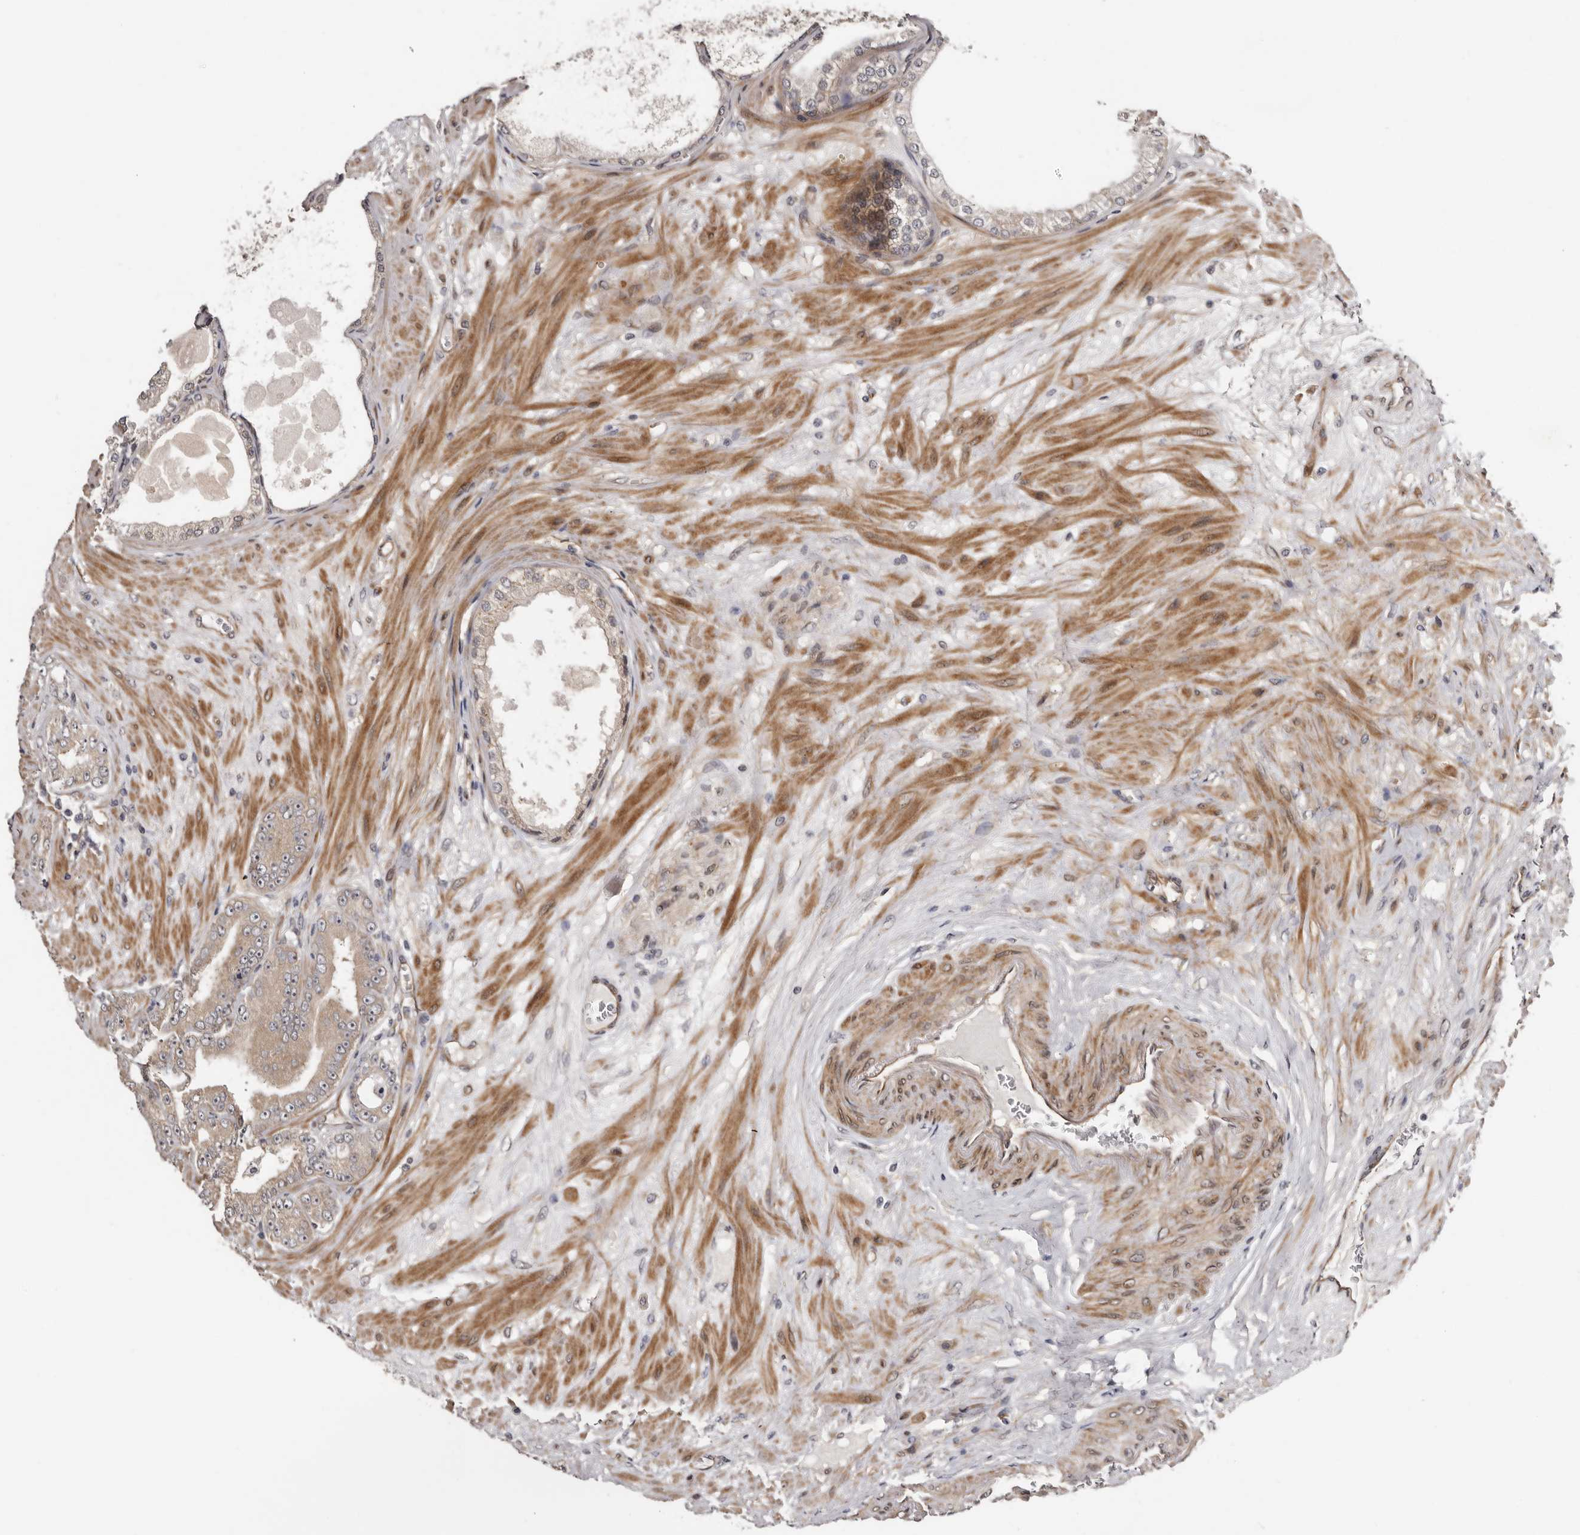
{"staining": {"intensity": "weak", "quantity": "25%-75%", "location": "cytoplasmic/membranous"}, "tissue": "prostate cancer", "cell_type": "Tumor cells", "image_type": "cancer", "snomed": [{"axis": "morphology", "description": "Adenocarcinoma, Low grade"}, {"axis": "topography", "description": "Prostate"}], "caption": "The immunohistochemical stain highlights weak cytoplasmic/membranous staining in tumor cells of prostate cancer (low-grade adenocarcinoma) tissue.", "gene": "SBDS", "patient": {"sex": "male", "age": 63}}